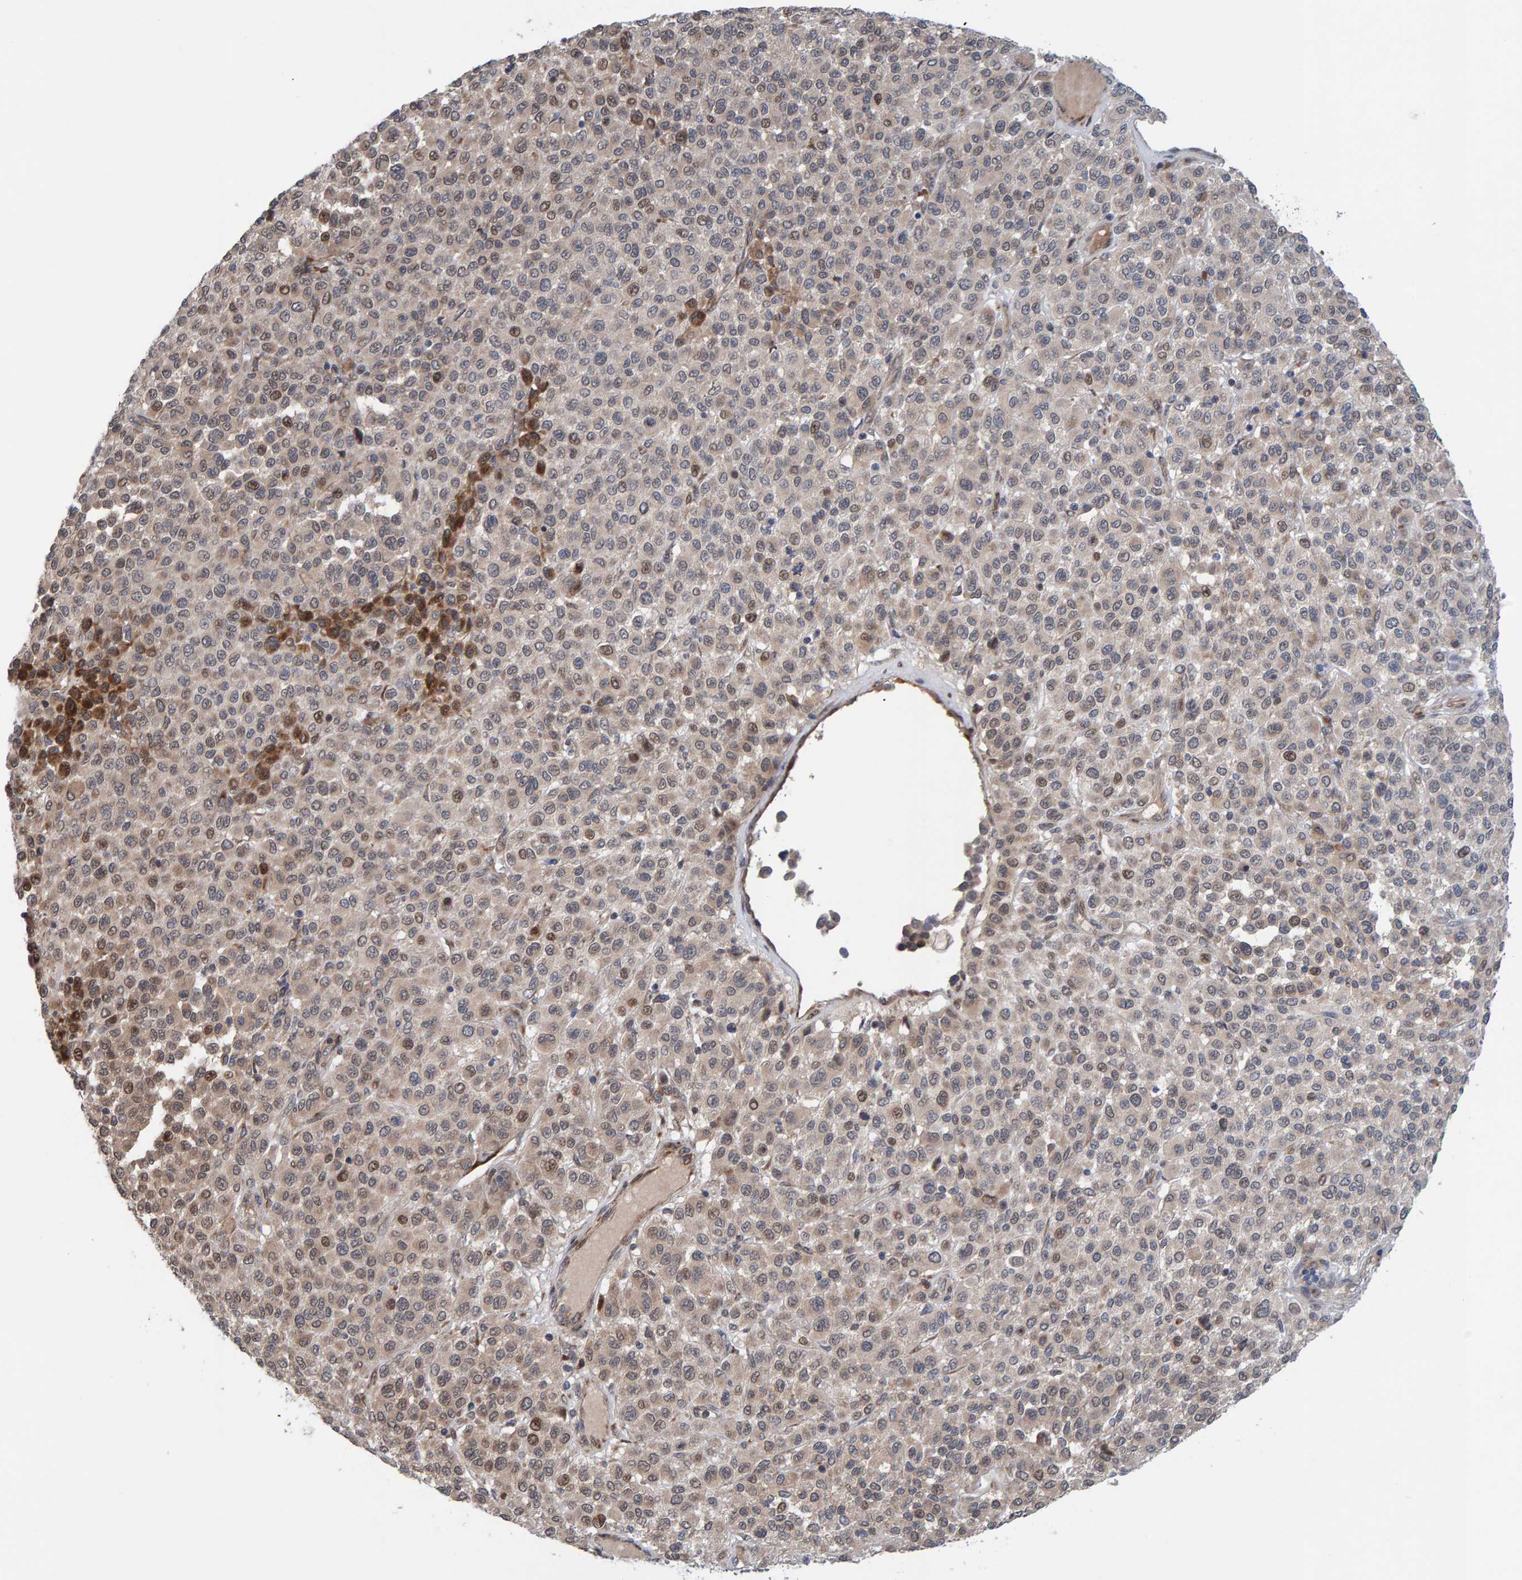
{"staining": {"intensity": "weak", "quantity": "25%-75%", "location": "cytoplasmic/membranous,nuclear"}, "tissue": "melanoma", "cell_type": "Tumor cells", "image_type": "cancer", "snomed": [{"axis": "morphology", "description": "Malignant melanoma, Metastatic site"}, {"axis": "topography", "description": "Pancreas"}], "caption": "Malignant melanoma (metastatic site) stained with DAB (3,3'-diaminobenzidine) immunohistochemistry shows low levels of weak cytoplasmic/membranous and nuclear positivity in about 25%-75% of tumor cells. The staining was performed using DAB, with brown indicating positive protein expression. Nuclei are stained blue with hematoxylin.", "gene": "MFSD6L", "patient": {"sex": "female", "age": 30}}